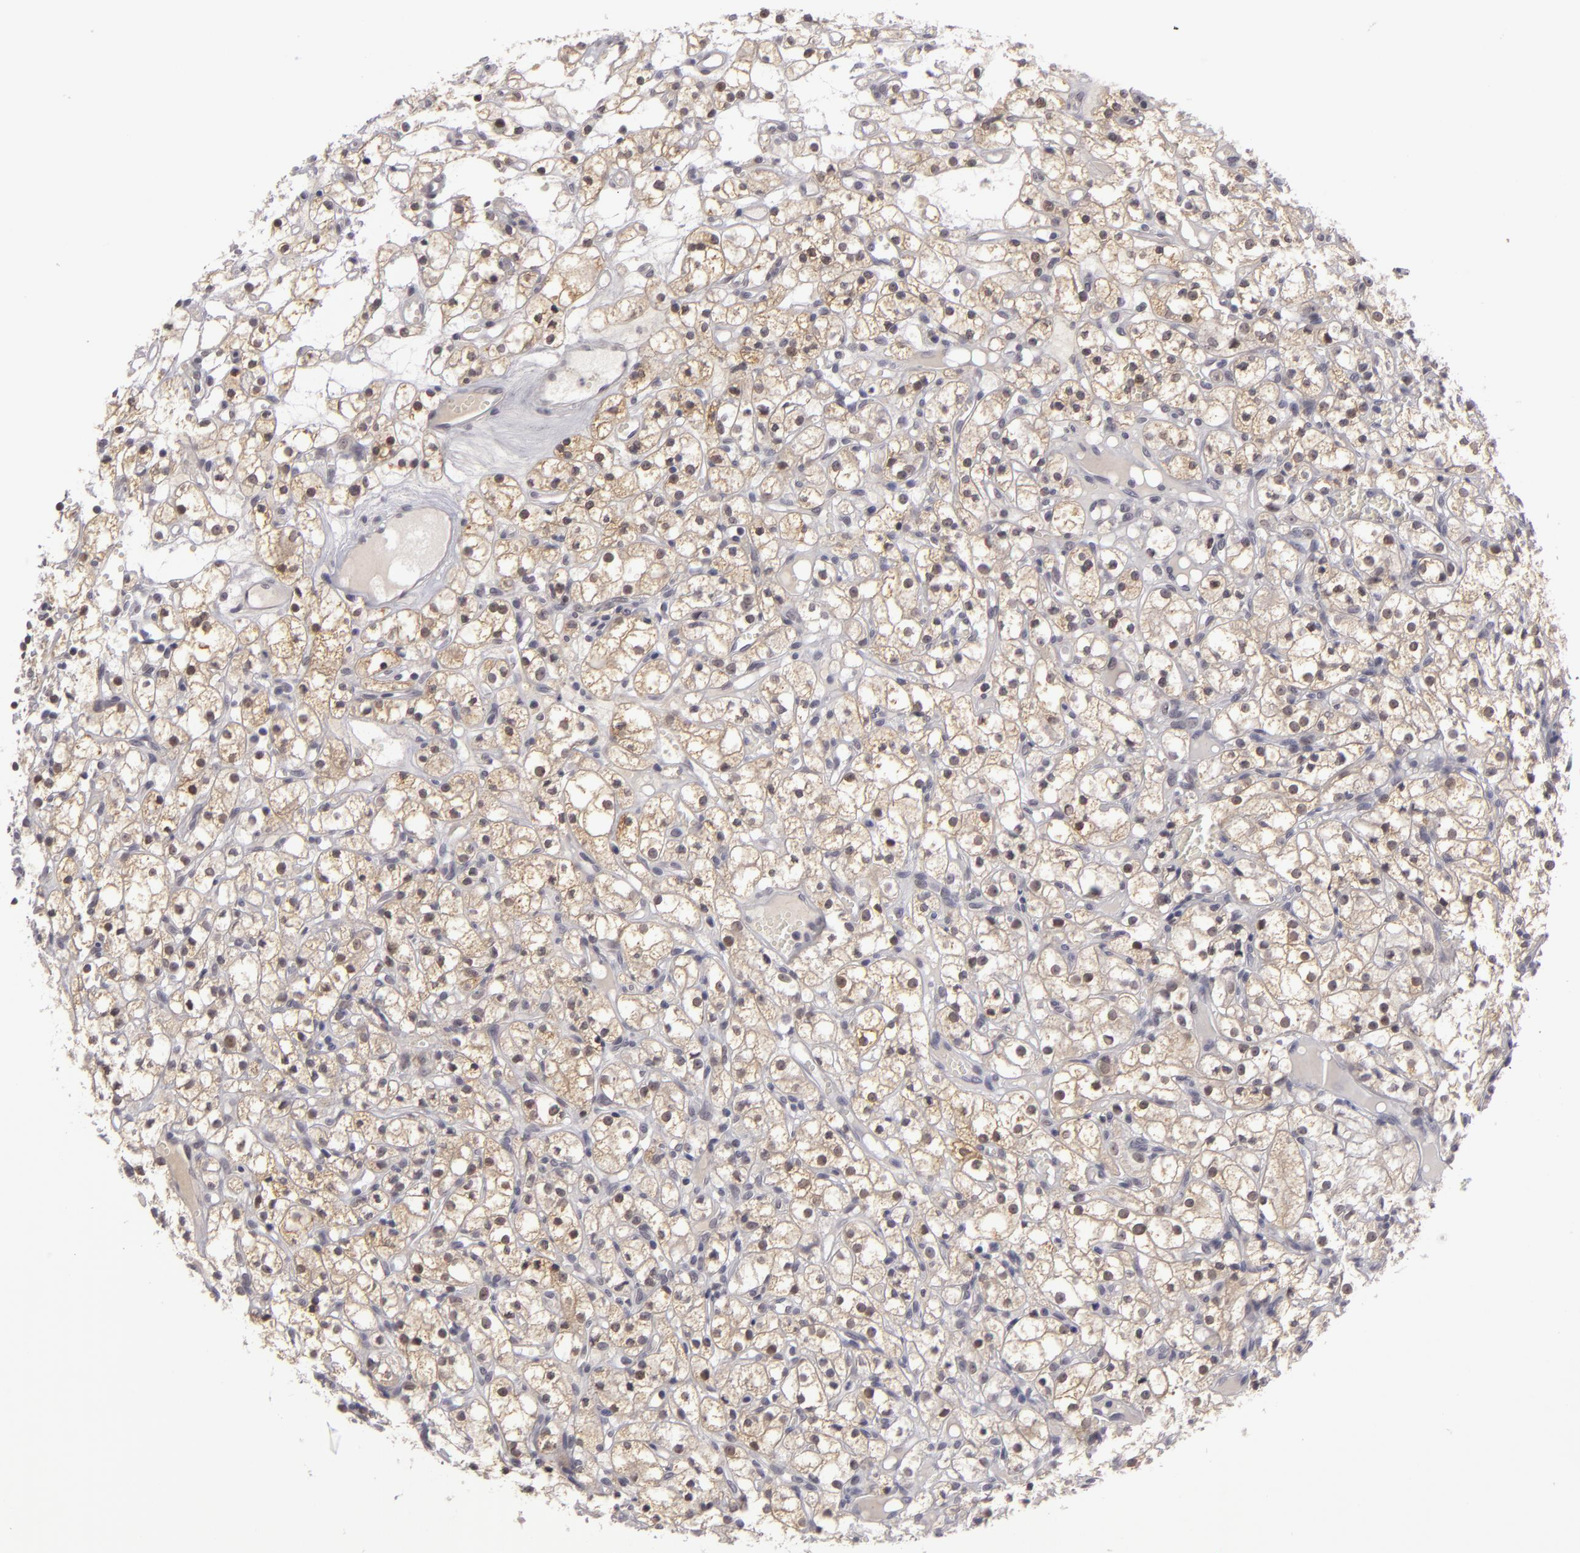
{"staining": {"intensity": "weak", "quantity": "25%-75%", "location": "cytoplasmic/membranous,nuclear"}, "tissue": "renal cancer", "cell_type": "Tumor cells", "image_type": "cancer", "snomed": [{"axis": "morphology", "description": "Adenocarcinoma, NOS"}, {"axis": "topography", "description": "Kidney"}], "caption": "A brown stain labels weak cytoplasmic/membranous and nuclear staining of a protein in human renal adenocarcinoma tumor cells. (IHC, brightfield microscopy, high magnification).", "gene": "ZNF205", "patient": {"sex": "male", "age": 61}}